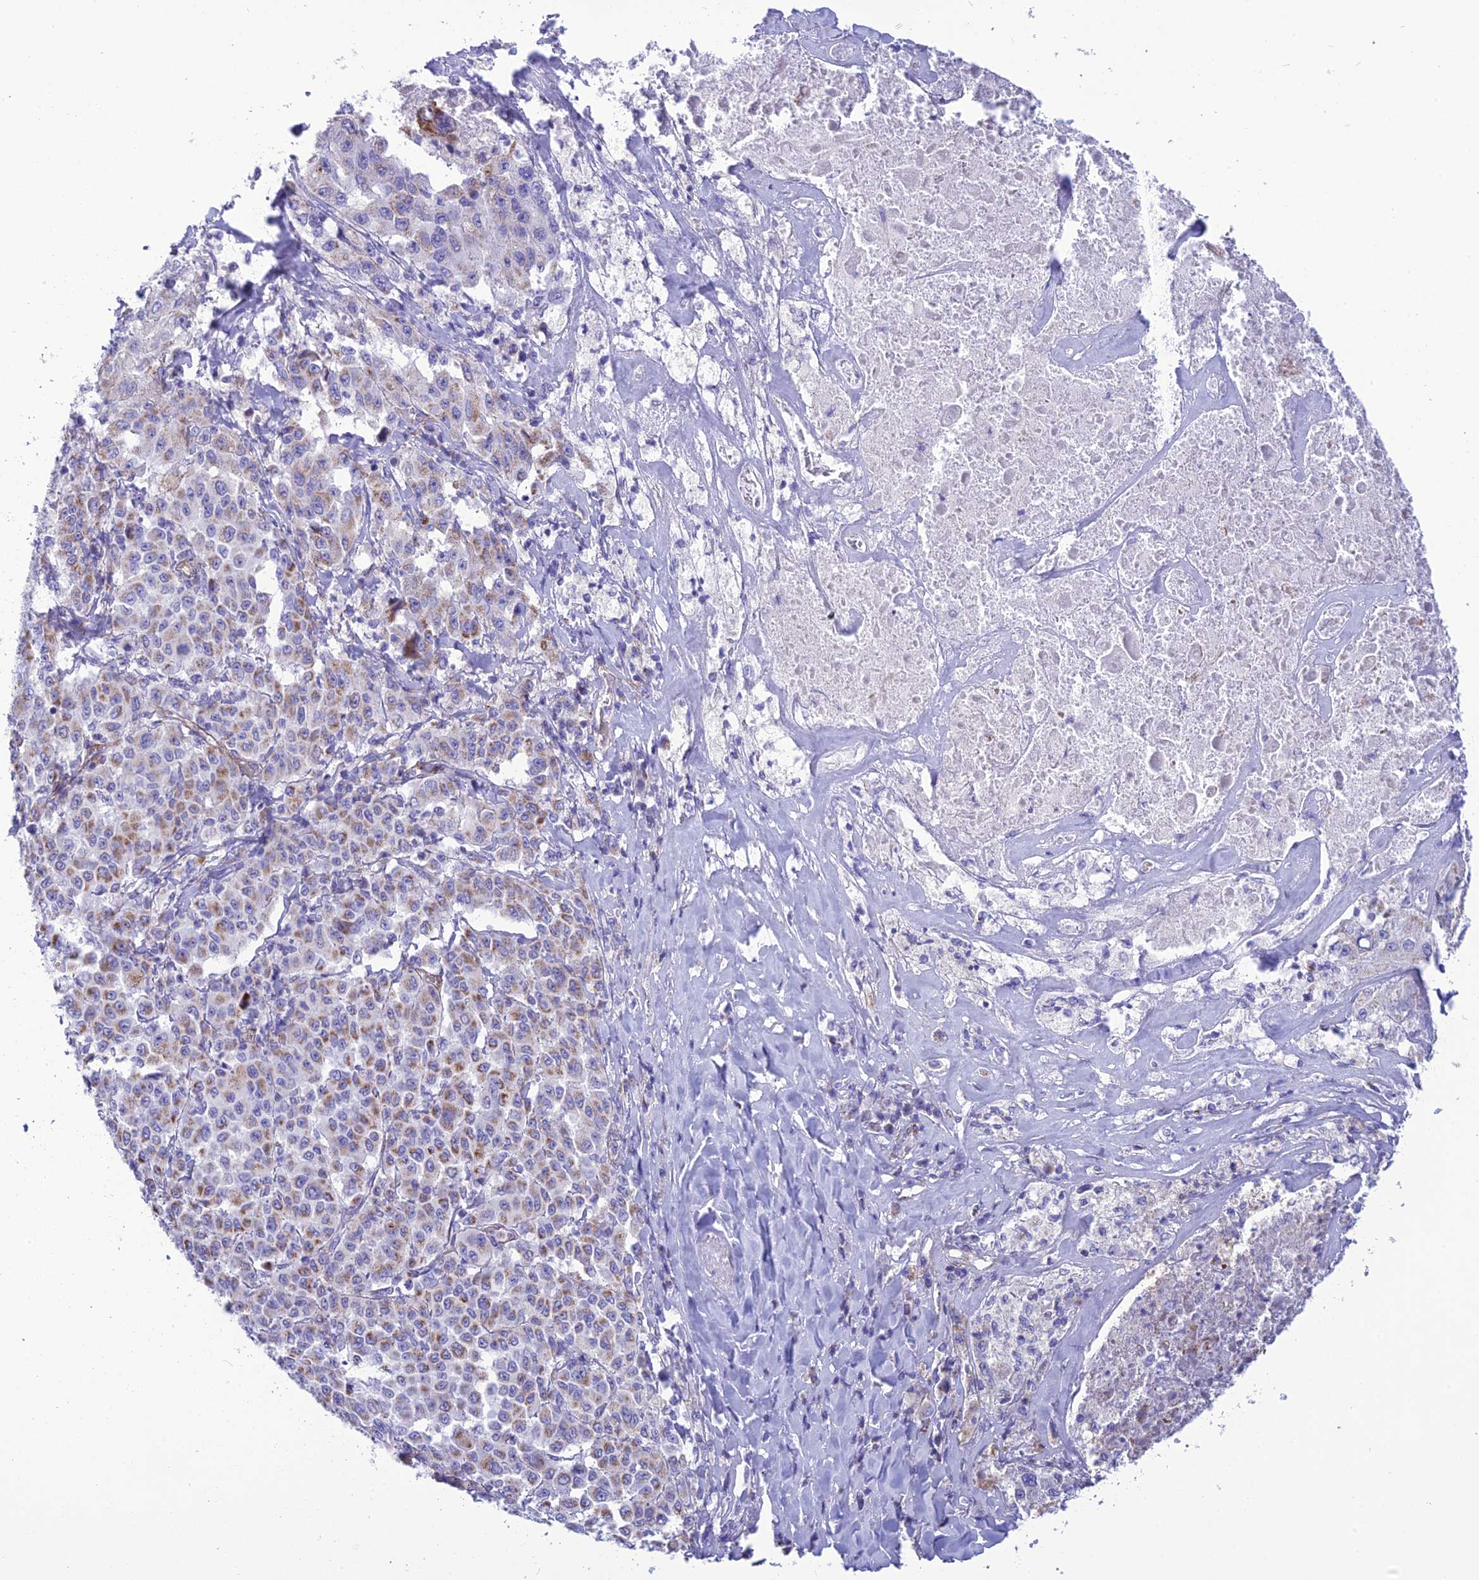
{"staining": {"intensity": "moderate", "quantity": "25%-75%", "location": "cytoplasmic/membranous"}, "tissue": "melanoma", "cell_type": "Tumor cells", "image_type": "cancer", "snomed": [{"axis": "morphology", "description": "Malignant melanoma, Metastatic site"}, {"axis": "topography", "description": "Lymph node"}], "caption": "Immunohistochemistry photomicrograph of neoplastic tissue: melanoma stained using immunohistochemistry (IHC) shows medium levels of moderate protein expression localized specifically in the cytoplasmic/membranous of tumor cells, appearing as a cytoplasmic/membranous brown color.", "gene": "POMGNT1", "patient": {"sex": "male", "age": 62}}